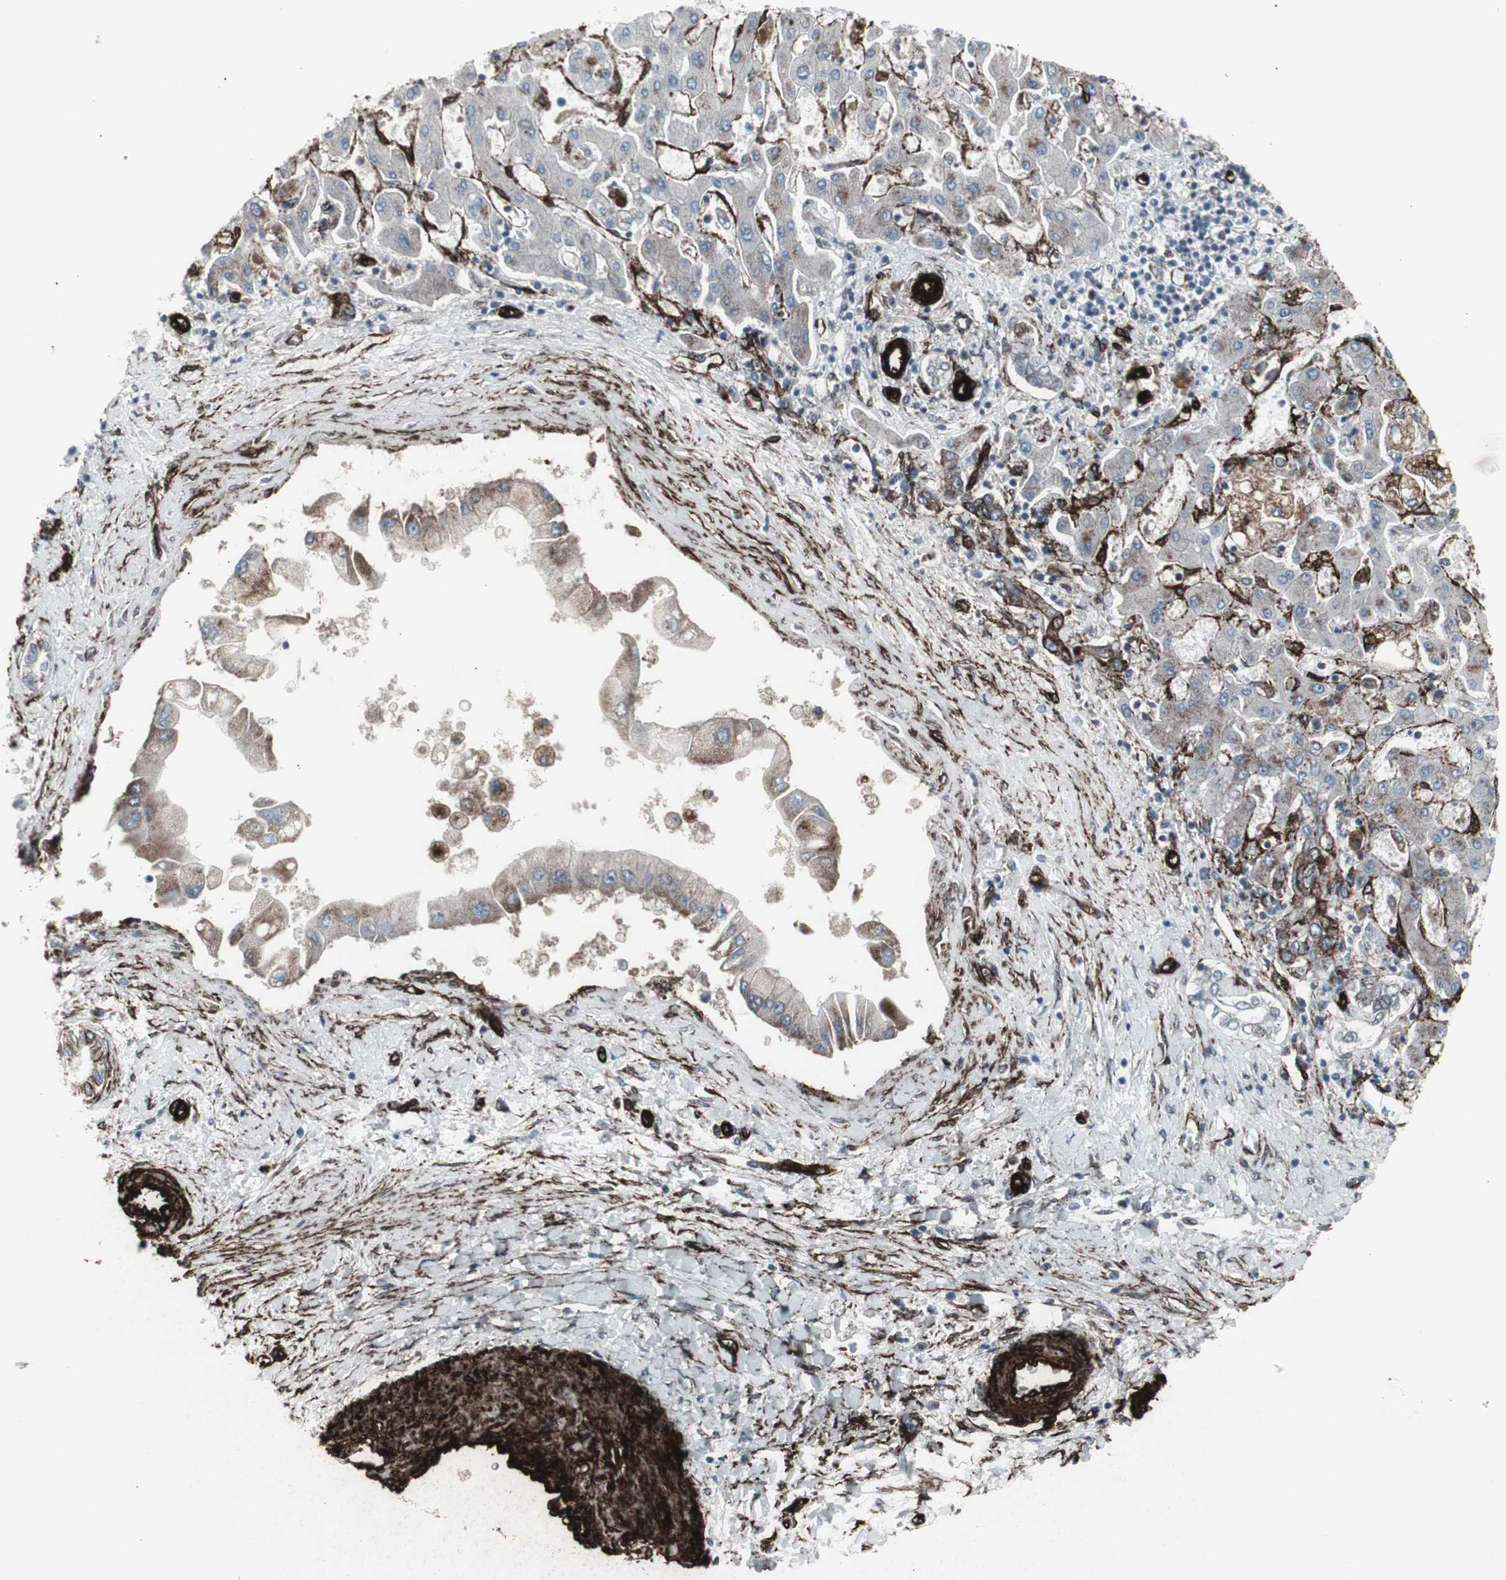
{"staining": {"intensity": "weak", "quantity": "25%-75%", "location": "cytoplasmic/membranous"}, "tissue": "liver cancer", "cell_type": "Tumor cells", "image_type": "cancer", "snomed": [{"axis": "morphology", "description": "Cholangiocarcinoma"}, {"axis": "topography", "description": "Liver"}], "caption": "This histopathology image shows liver cancer (cholangiocarcinoma) stained with immunohistochemistry to label a protein in brown. The cytoplasmic/membranous of tumor cells show weak positivity for the protein. Nuclei are counter-stained blue.", "gene": "PDGFA", "patient": {"sex": "male", "age": 50}}